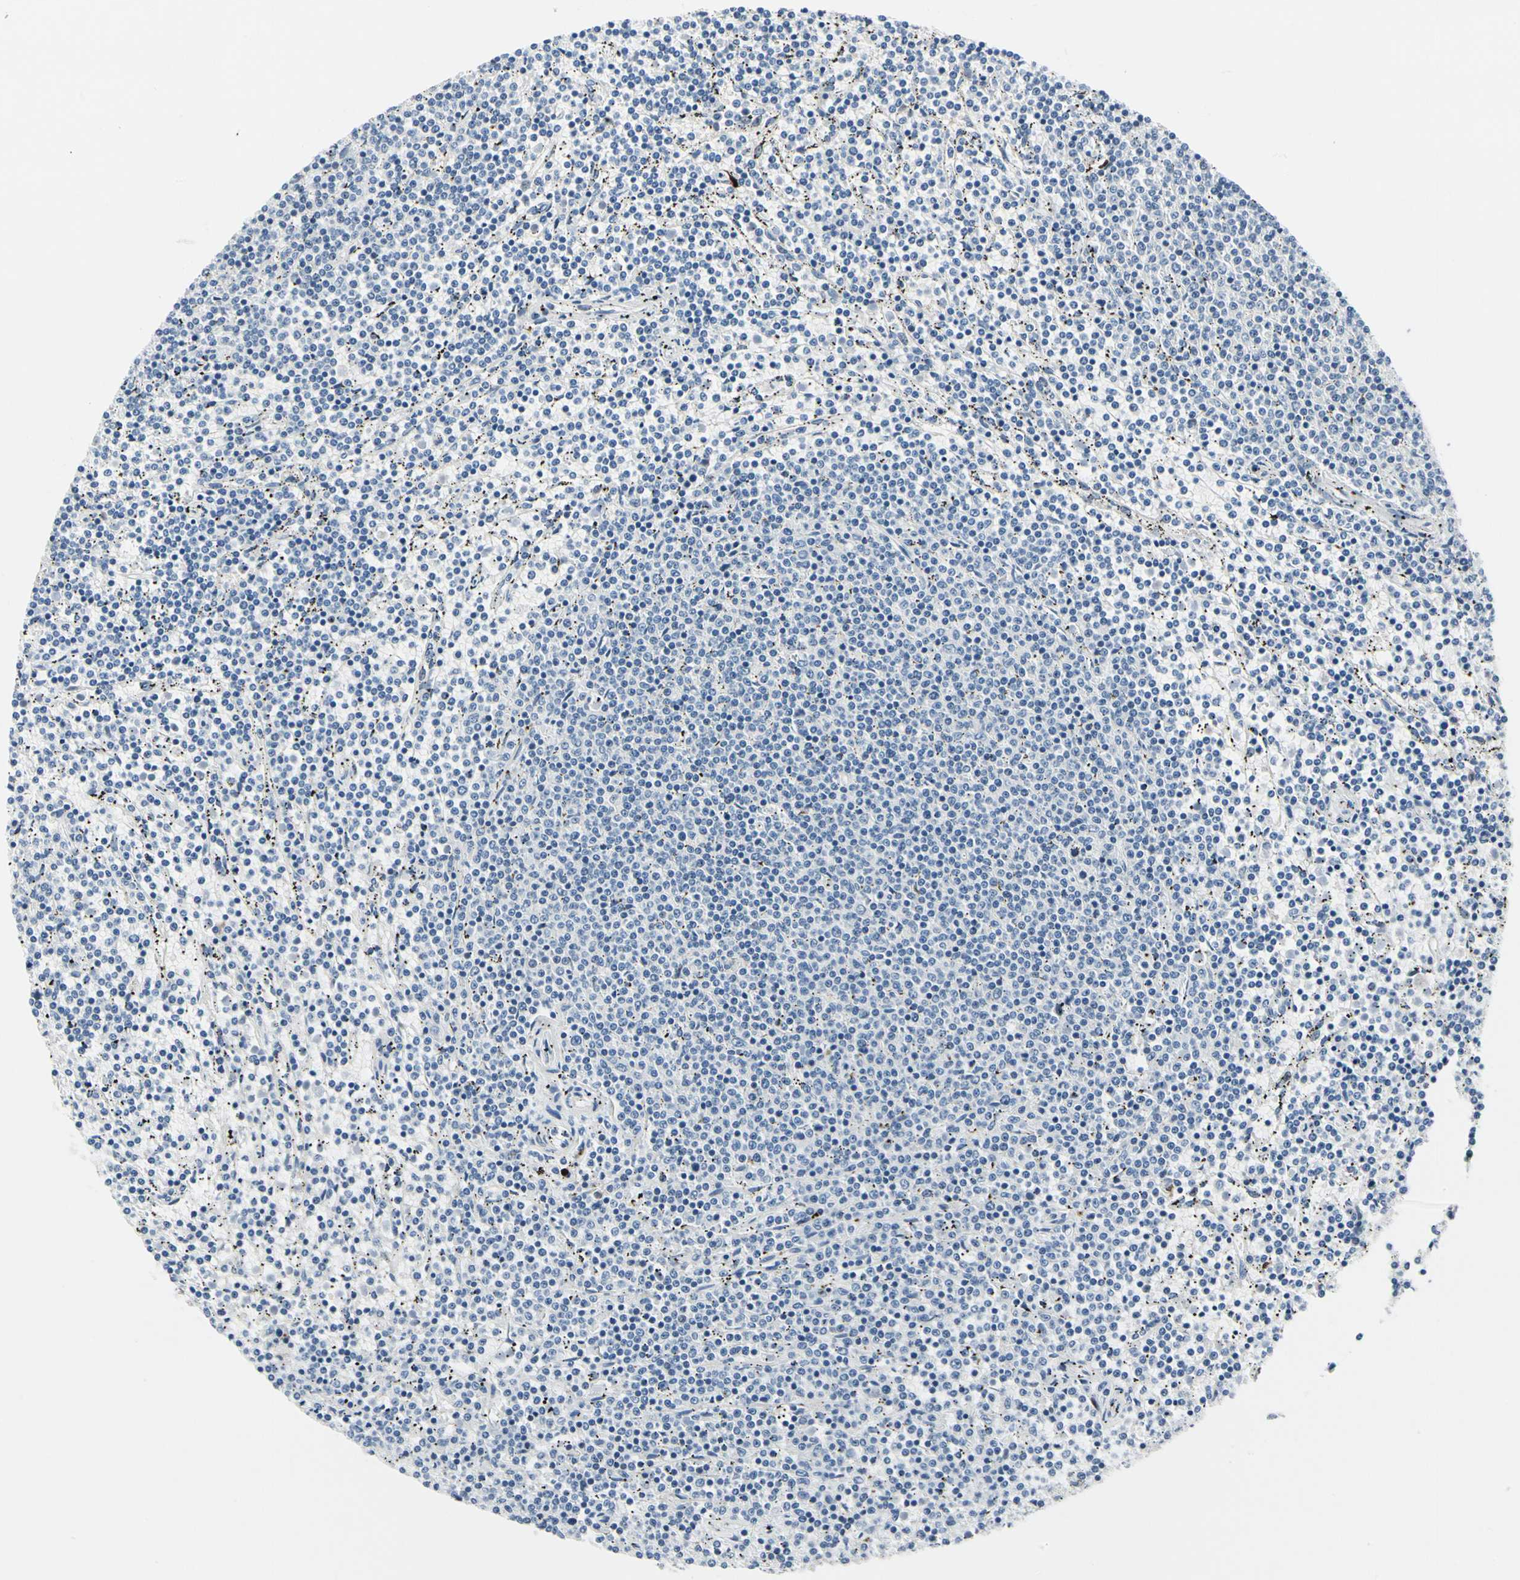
{"staining": {"intensity": "negative", "quantity": "none", "location": "none"}, "tissue": "lymphoma", "cell_type": "Tumor cells", "image_type": "cancer", "snomed": [{"axis": "morphology", "description": "Malignant lymphoma, non-Hodgkin's type, Low grade"}, {"axis": "topography", "description": "Spleen"}], "caption": "This histopathology image is of lymphoma stained with IHC to label a protein in brown with the nuclei are counter-stained blue. There is no positivity in tumor cells.", "gene": "TXN", "patient": {"sex": "female", "age": 50}}